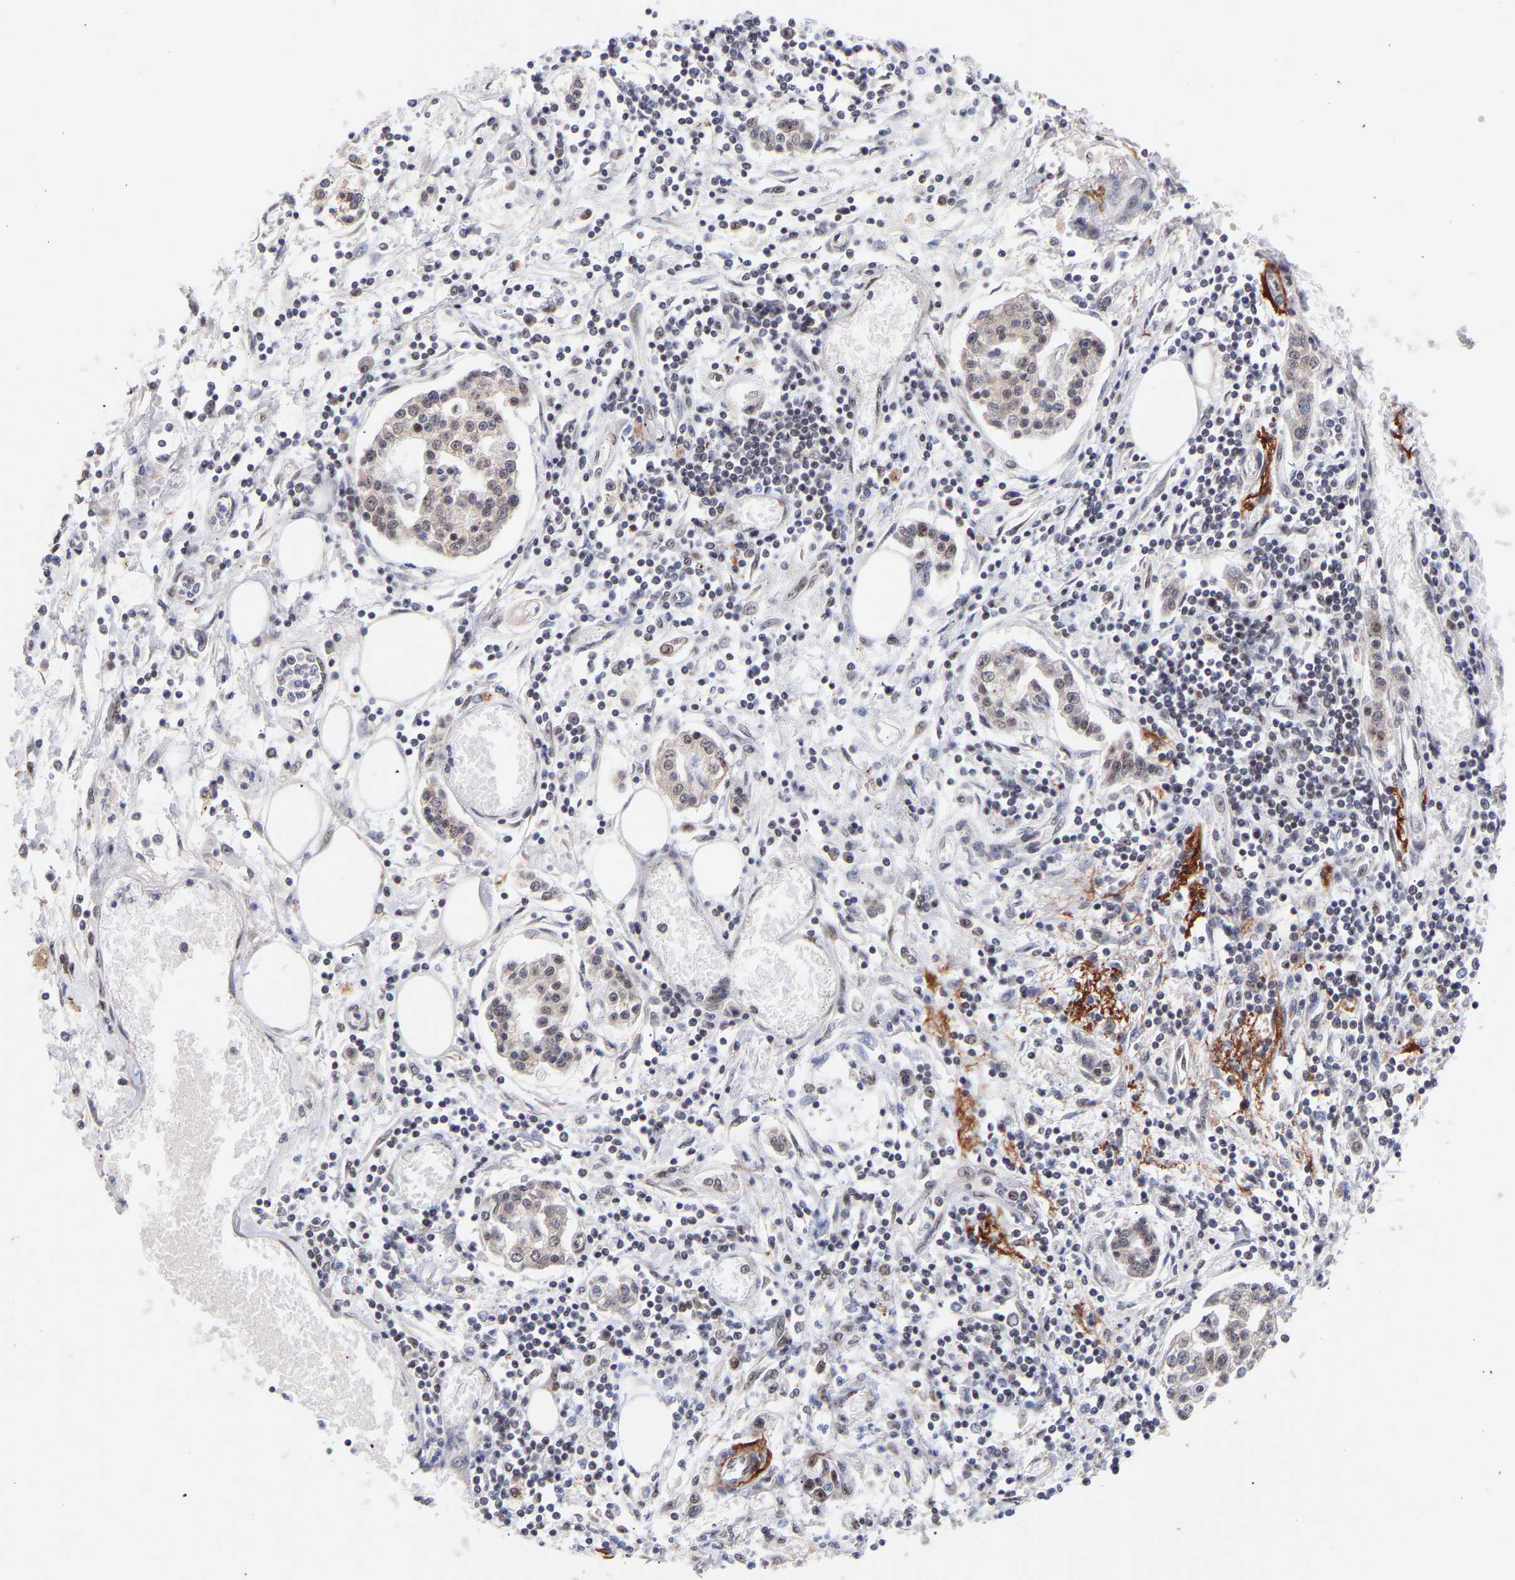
{"staining": {"intensity": "negative", "quantity": "none", "location": "none"}, "tissue": "pancreatic cancer", "cell_type": "Tumor cells", "image_type": "cancer", "snomed": [{"axis": "morphology", "description": "Adenocarcinoma, NOS"}, {"axis": "topography", "description": "Pancreas"}], "caption": "This photomicrograph is of pancreatic adenocarcinoma stained with immunohistochemistry (IHC) to label a protein in brown with the nuclei are counter-stained blue. There is no staining in tumor cells.", "gene": "RBM15", "patient": {"sex": "male", "age": 56}}